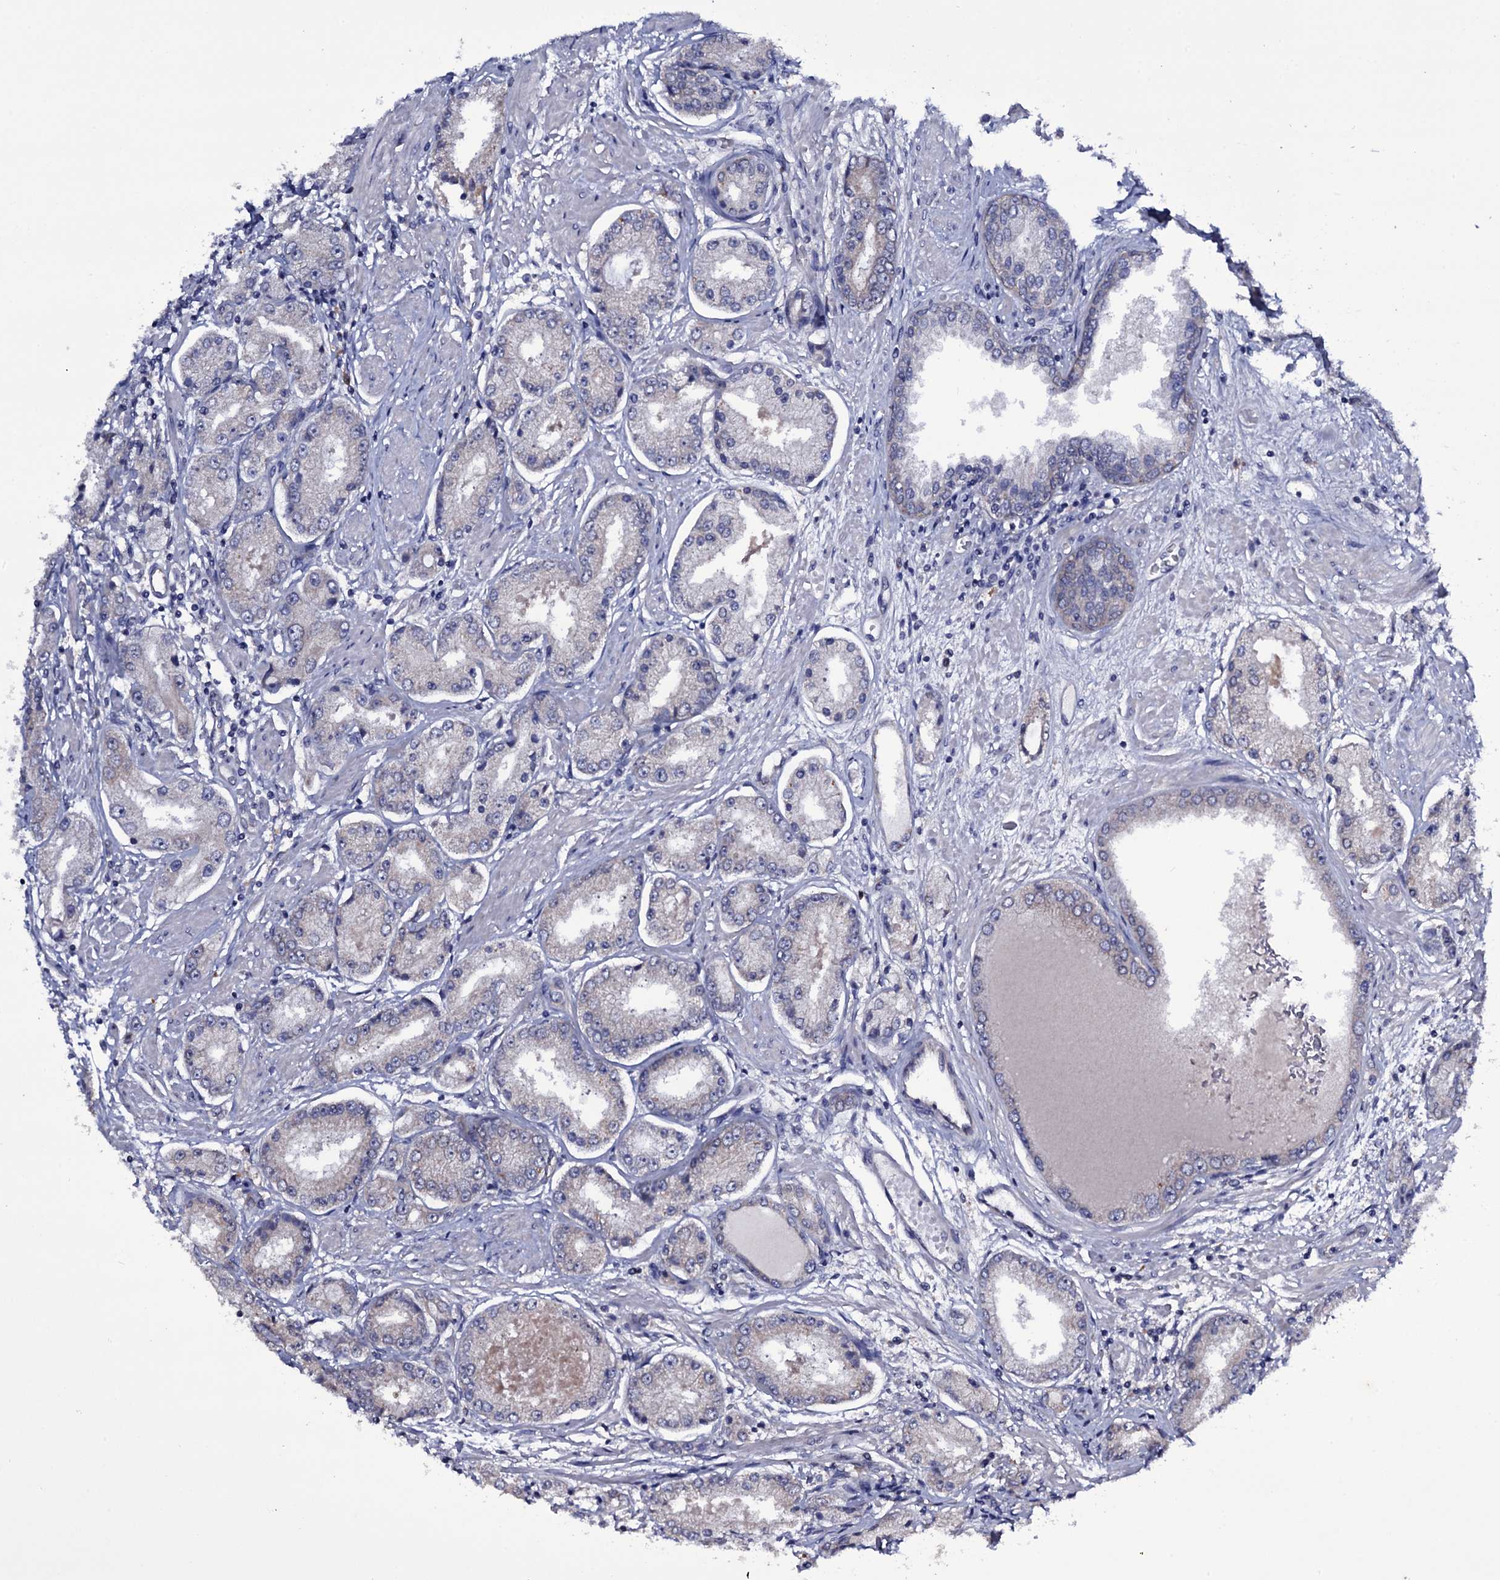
{"staining": {"intensity": "negative", "quantity": "none", "location": "none"}, "tissue": "prostate cancer", "cell_type": "Tumor cells", "image_type": "cancer", "snomed": [{"axis": "morphology", "description": "Adenocarcinoma, High grade"}, {"axis": "topography", "description": "Prostate"}], "caption": "Tumor cells show no significant expression in prostate cancer.", "gene": "BCL2L14", "patient": {"sex": "male", "age": 59}}